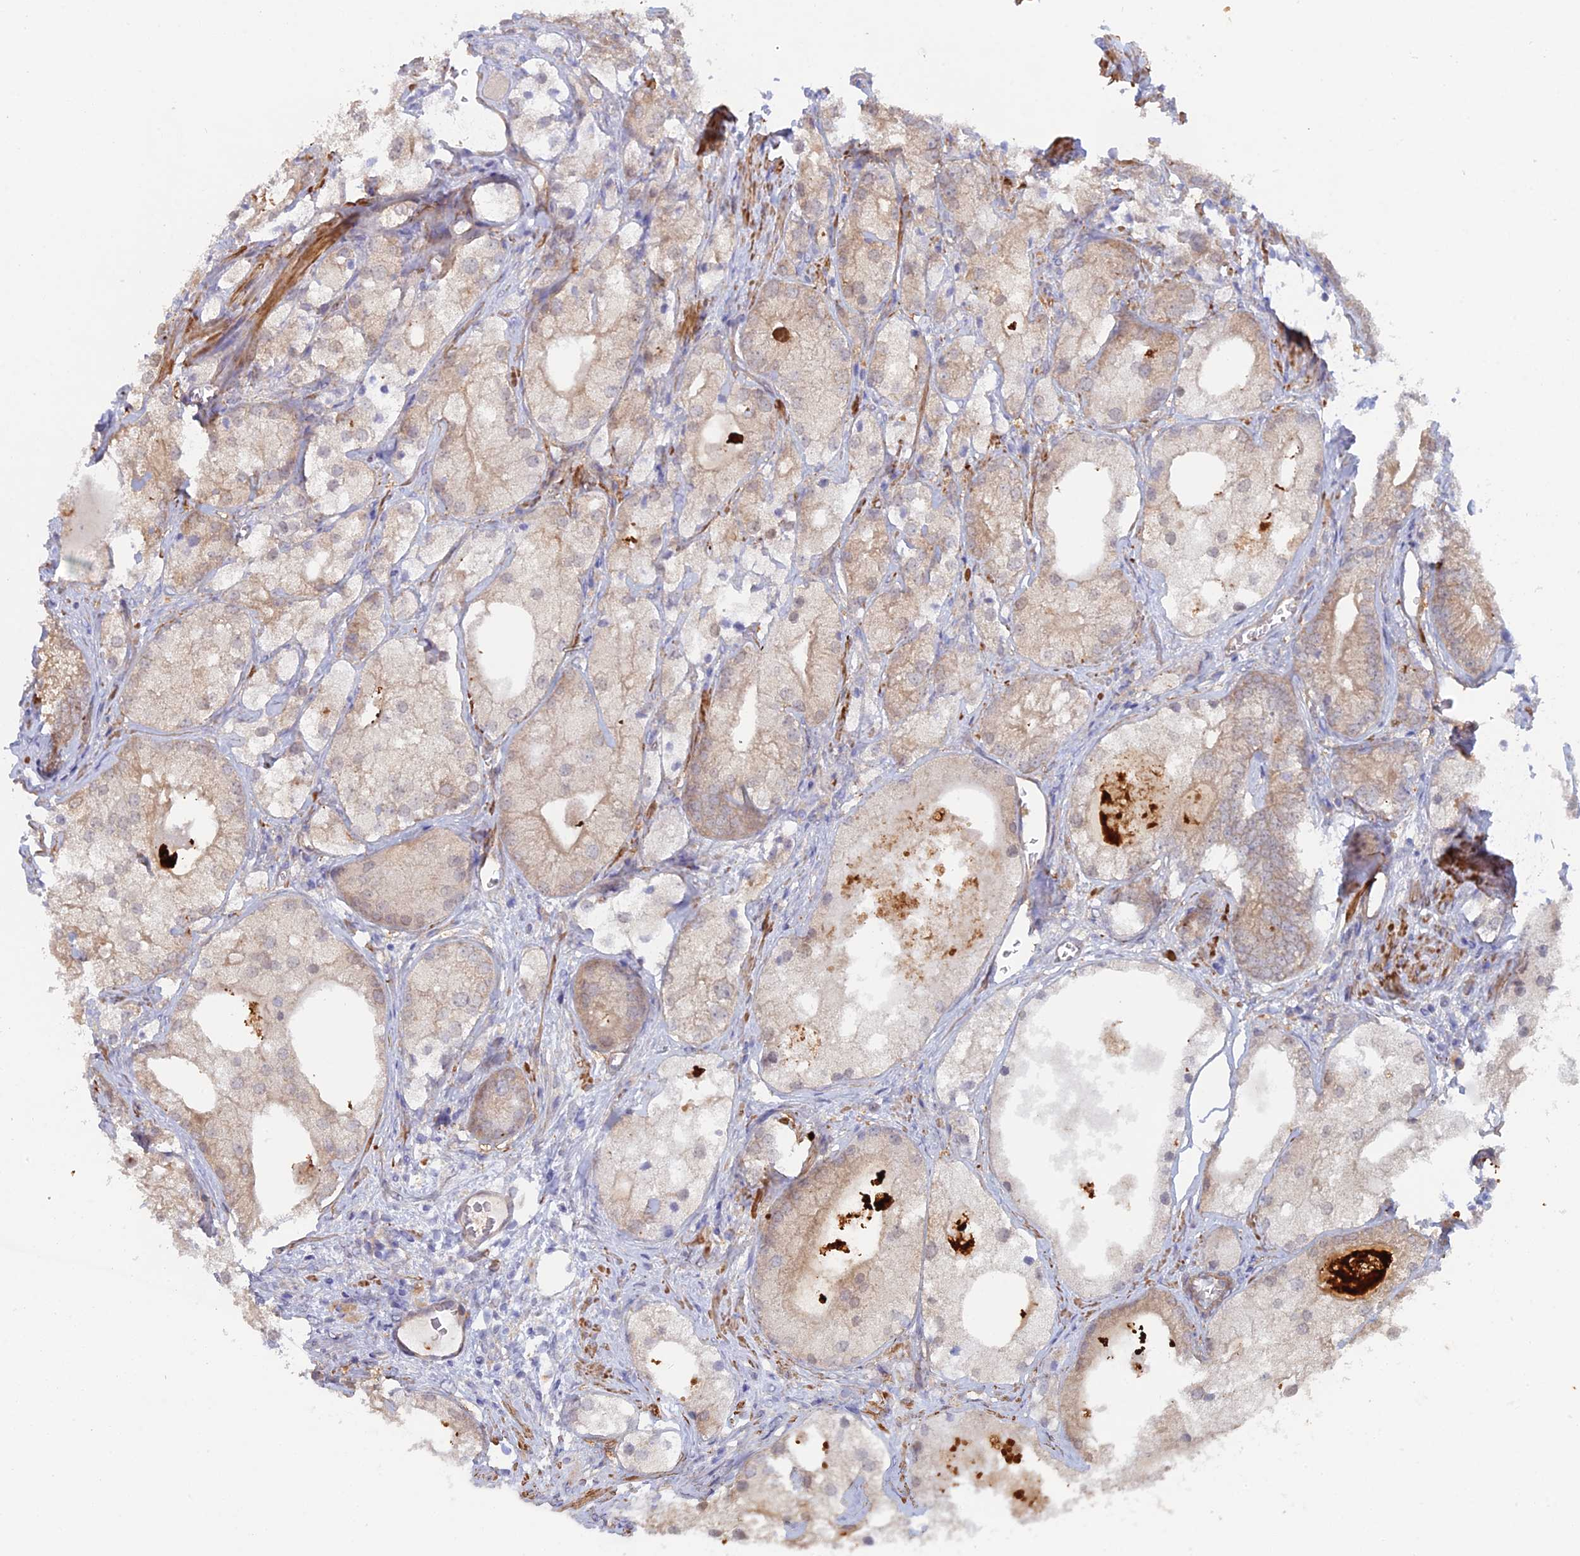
{"staining": {"intensity": "weak", "quantity": "<25%", "location": "cytoplasmic/membranous"}, "tissue": "prostate cancer", "cell_type": "Tumor cells", "image_type": "cancer", "snomed": [{"axis": "morphology", "description": "Adenocarcinoma, Low grade"}, {"axis": "topography", "description": "Prostate"}], "caption": "High magnification brightfield microscopy of low-grade adenocarcinoma (prostate) stained with DAB (brown) and counterstained with hematoxylin (blue): tumor cells show no significant positivity.", "gene": "FZR1", "patient": {"sex": "male", "age": 69}}